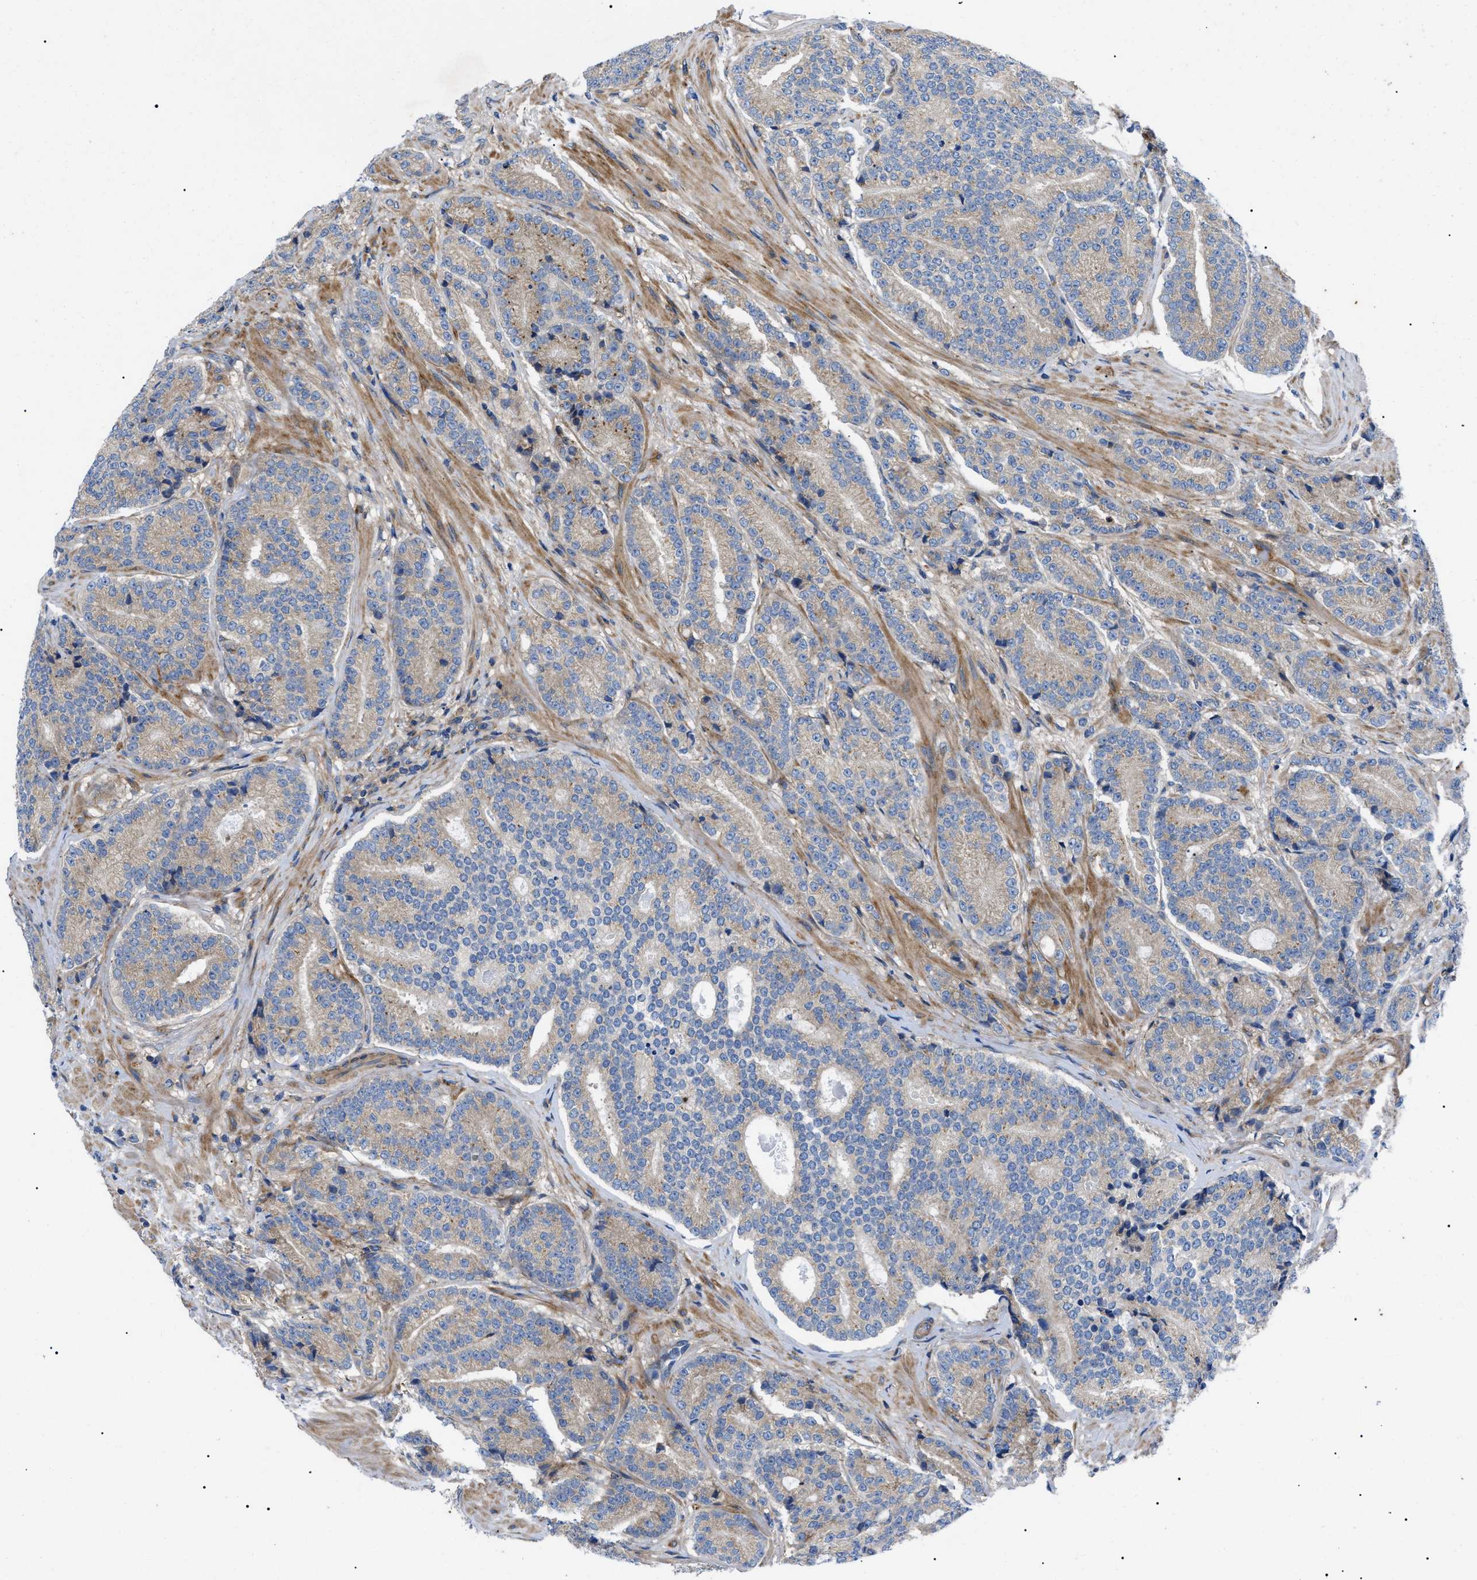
{"staining": {"intensity": "negative", "quantity": "none", "location": "none"}, "tissue": "prostate cancer", "cell_type": "Tumor cells", "image_type": "cancer", "snomed": [{"axis": "morphology", "description": "Adenocarcinoma, High grade"}, {"axis": "topography", "description": "Prostate"}], "caption": "DAB (3,3'-diaminobenzidine) immunohistochemical staining of human high-grade adenocarcinoma (prostate) displays no significant expression in tumor cells. Nuclei are stained in blue.", "gene": "HSPB8", "patient": {"sex": "male", "age": 61}}